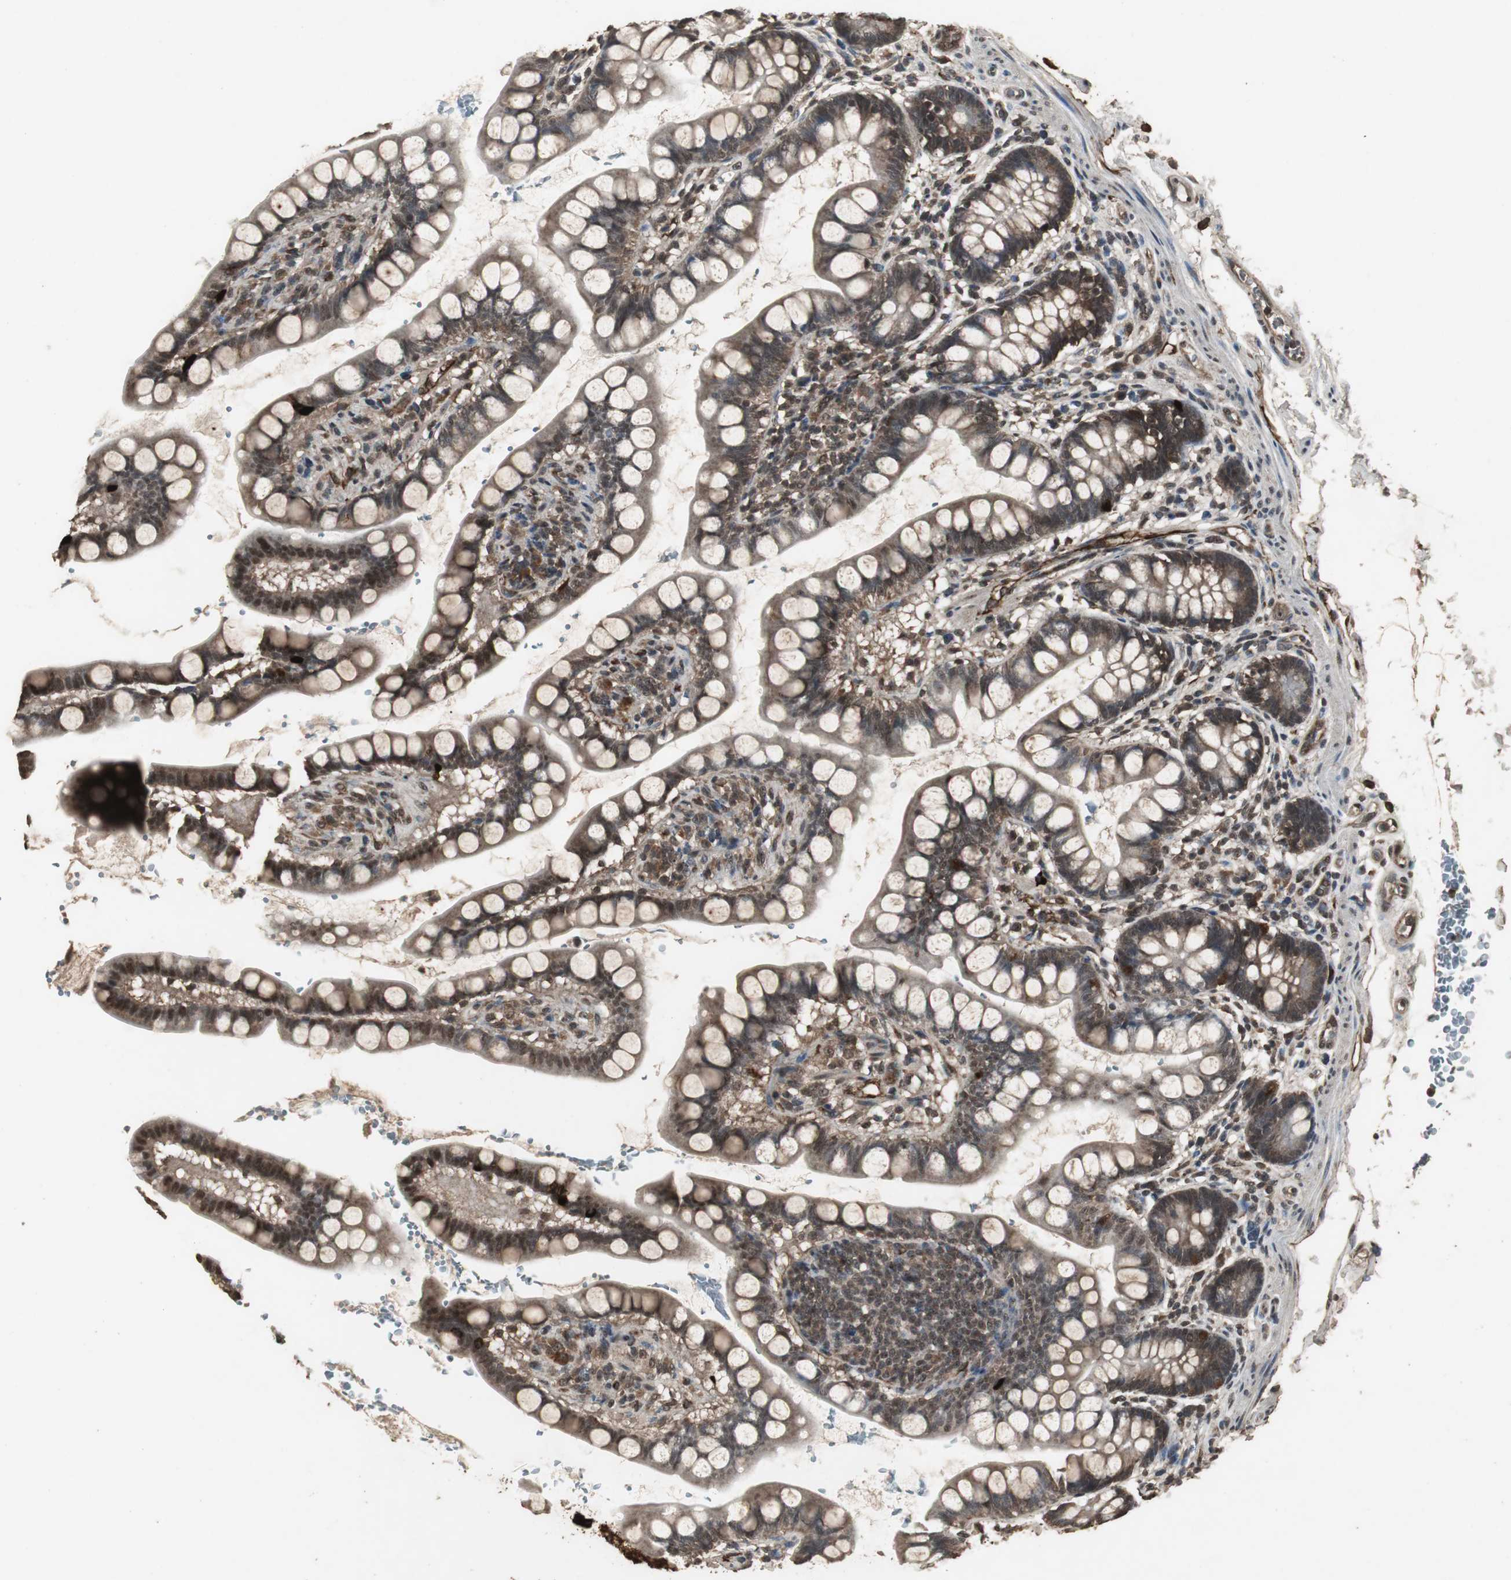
{"staining": {"intensity": "moderate", "quantity": ">75%", "location": "cytoplasmic/membranous,nuclear"}, "tissue": "small intestine", "cell_type": "Glandular cells", "image_type": "normal", "snomed": [{"axis": "morphology", "description": "Normal tissue, NOS"}, {"axis": "topography", "description": "Small intestine"}], "caption": "The micrograph displays a brown stain indicating the presence of a protein in the cytoplasmic/membranous,nuclear of glandular cells in small intestine. Immunohistochemistry stains the protein of interest in brown and the nuclei are stained blue.", "gene": "EMX1", "patient": {"sex": "female", "age": 58}}